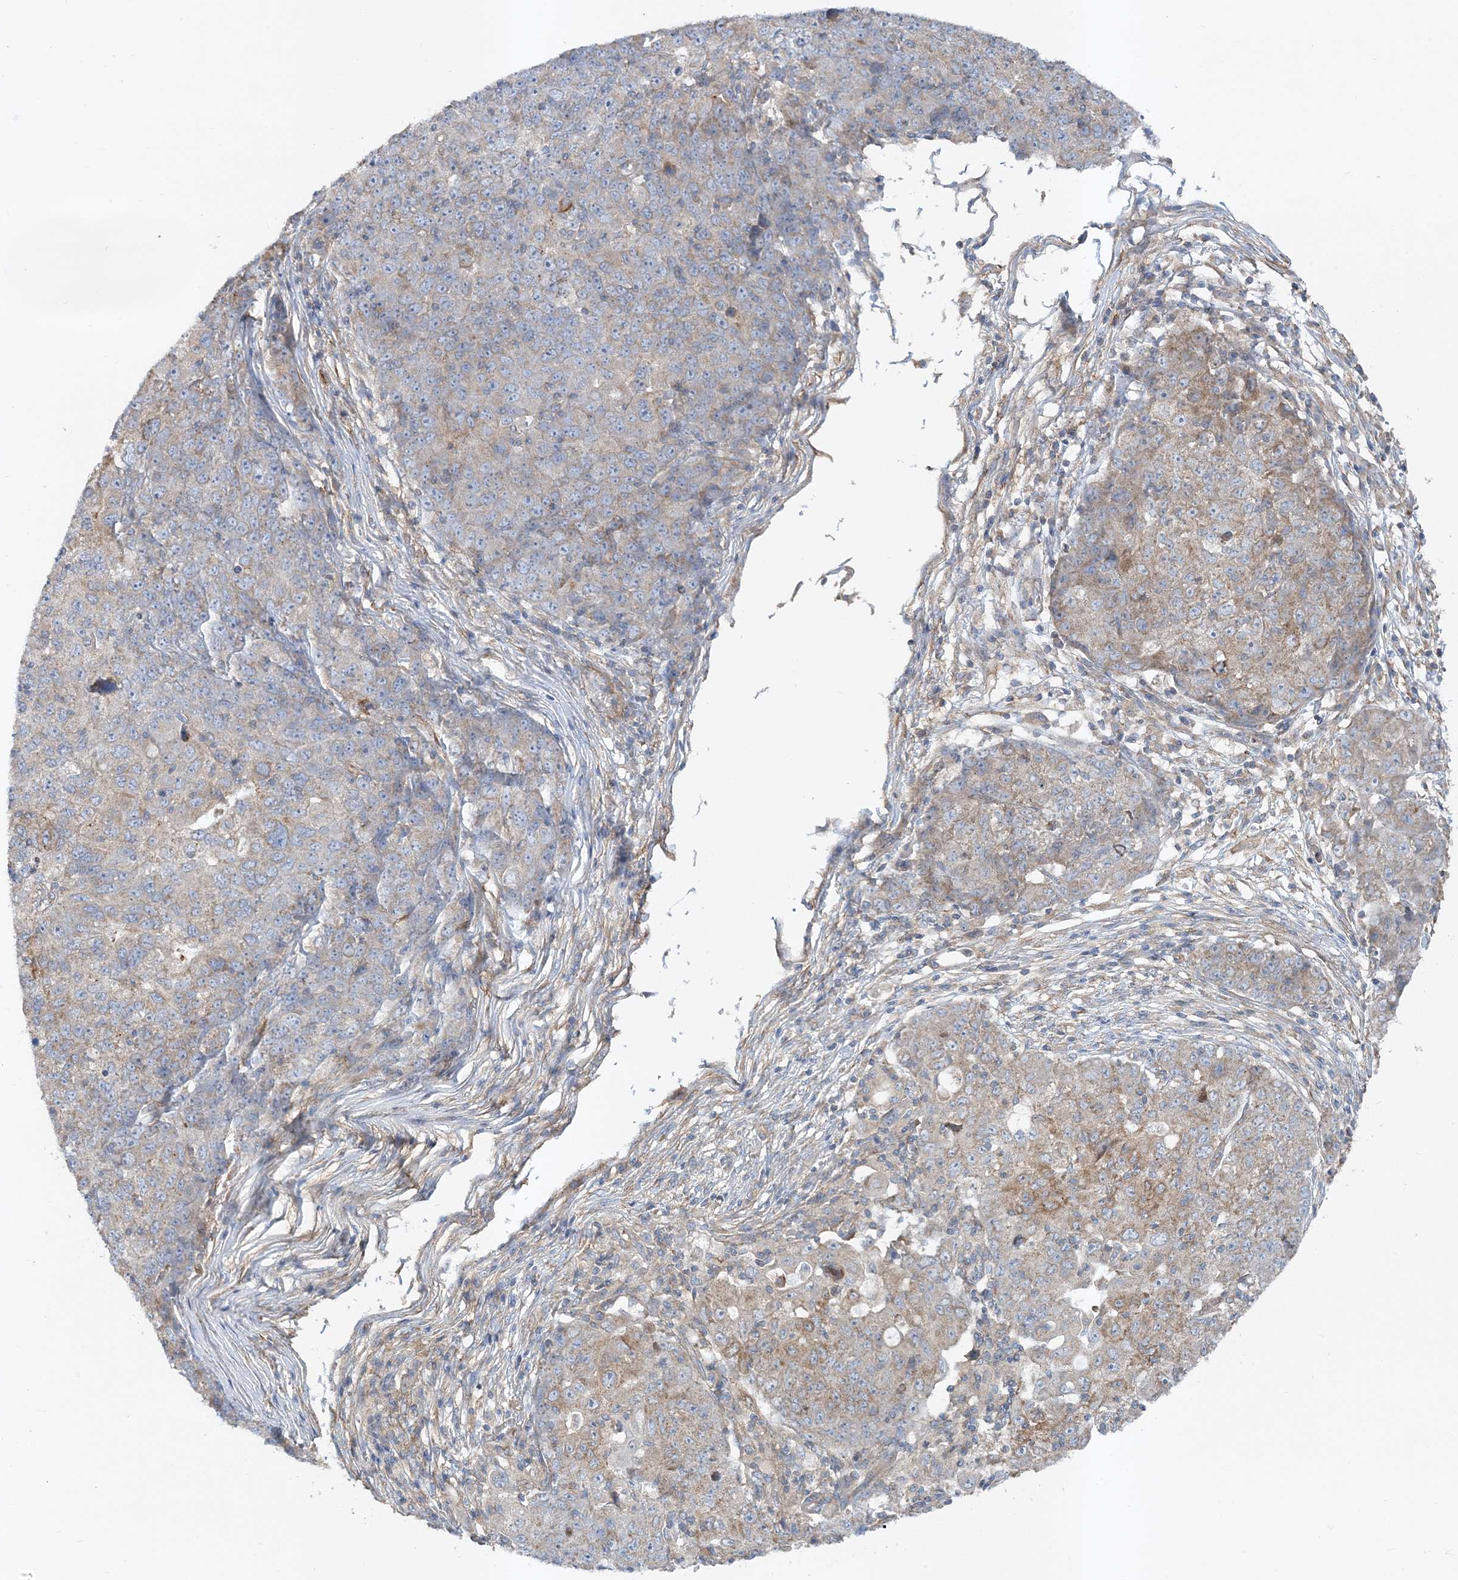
{"staining": {"intensity": "weak", "quantity": "25%-75%", "location": "cytoplasmic/membranous"}, "tissue": "ovarian cancer", "cell_type": "Tumor cells", "image_type": "cancer", "snomed": [{"axis": "morphology", "description": "Carcinoma, endometroid"}, {"axis": "topography", "description": "Ovary"}], "caption": "A brown stain shows weak cytoplasmic/membranous expression of a protein in human ovarian cancer (endometroid carcinoma) tumor cells.", "gene": "LEXM", "patient": {"sex": "female", "age": 42}}